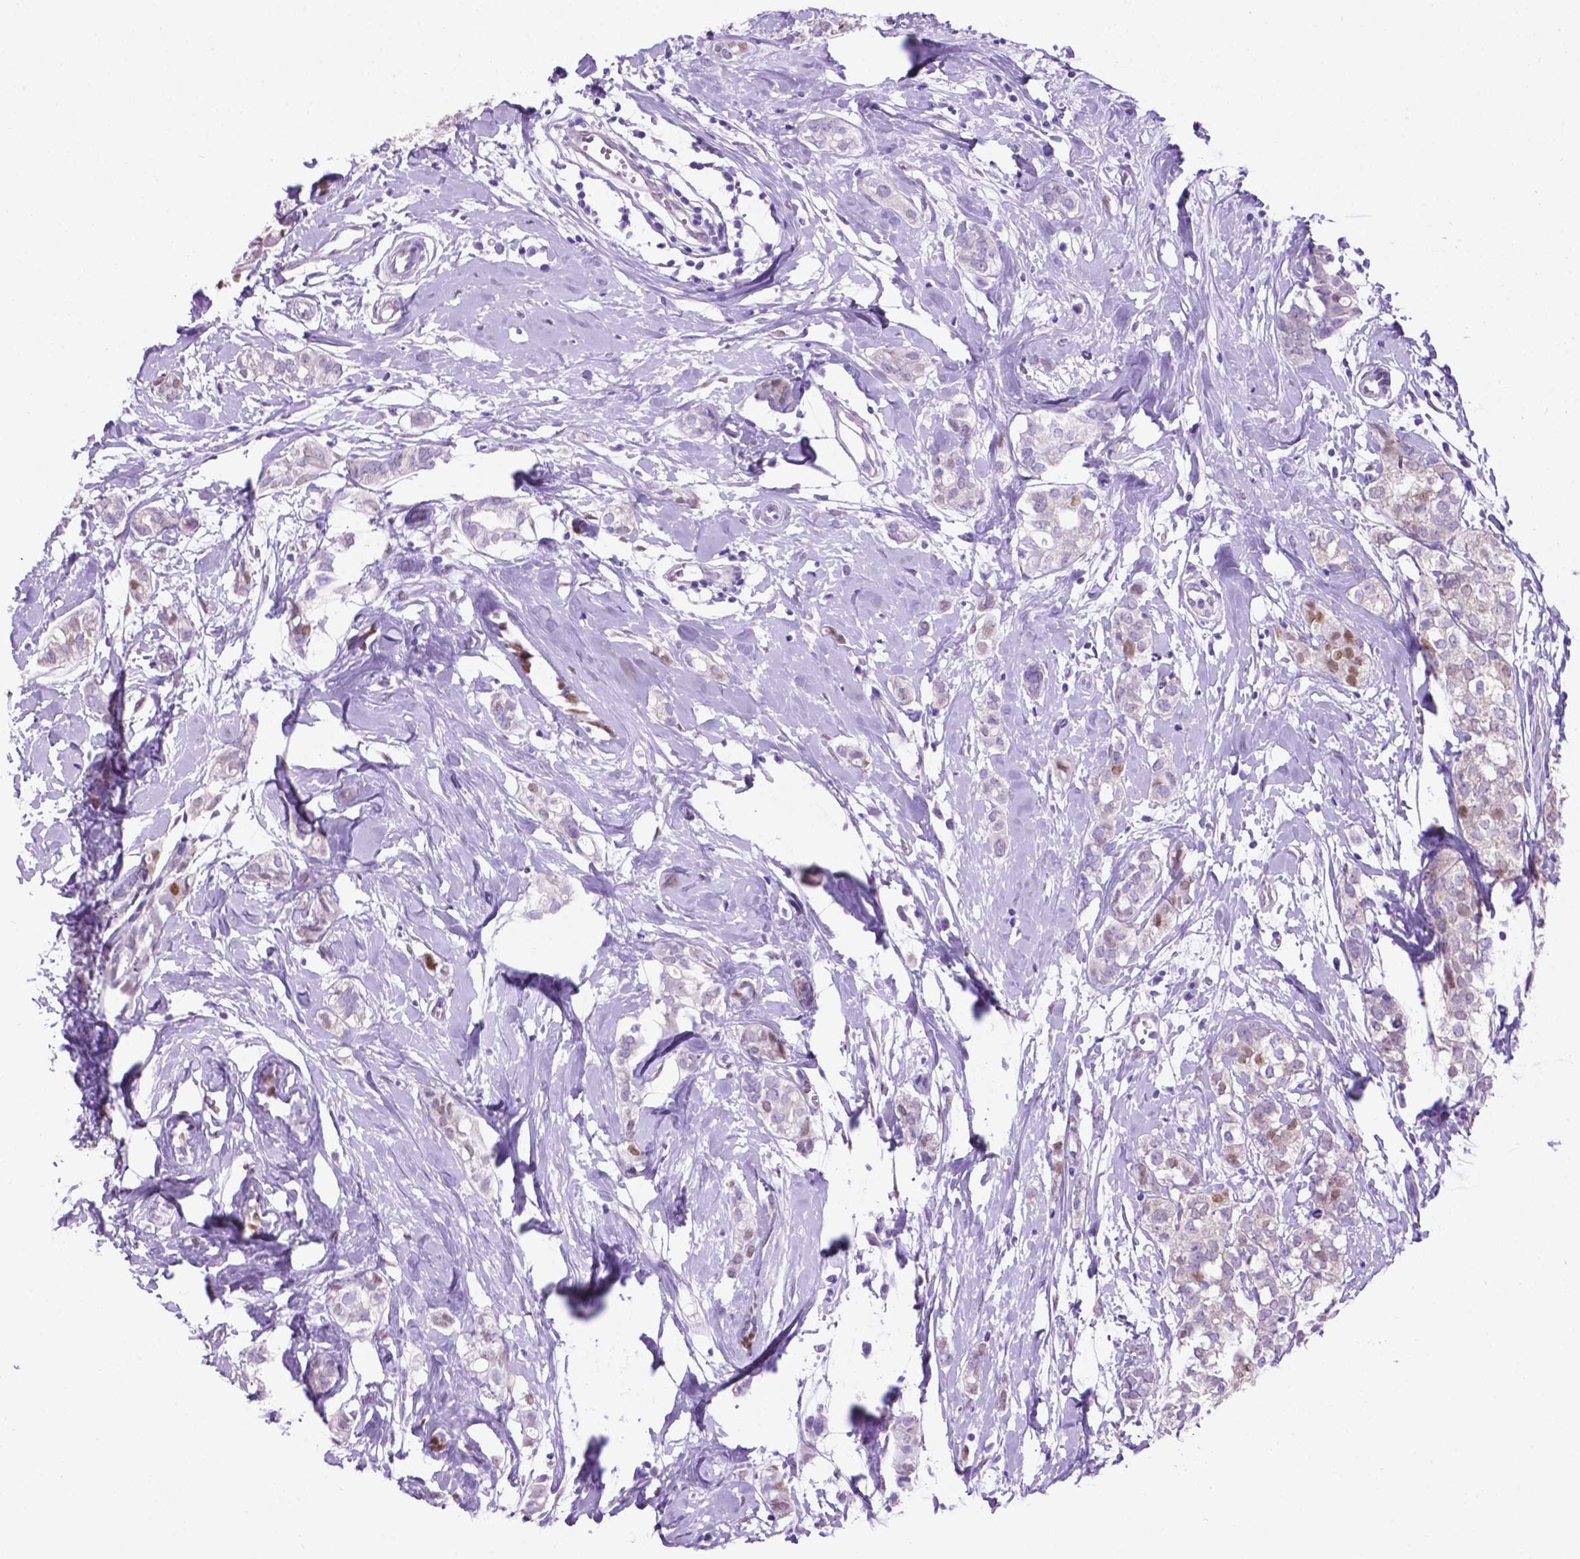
{"staining": {"intensity": "moderate", "quantity": "<25%", "location": "nuclear"}, "tissue": "breast cancer", "cell_type": "Tumor cells", "image_type": "cancer", "snomed": [{"axis": "morphology", "description": "Duct carcinoma"}, {"axis": "topography", "description": "Breast"}], "caption": "Tumor cells display low levels of moderate nuclear positivity in approximately <25% of cells in infiltrating ductal carcinoma (breast).", "gene": "TMEM210", "patient": {"sex": "female", "age": 40}}